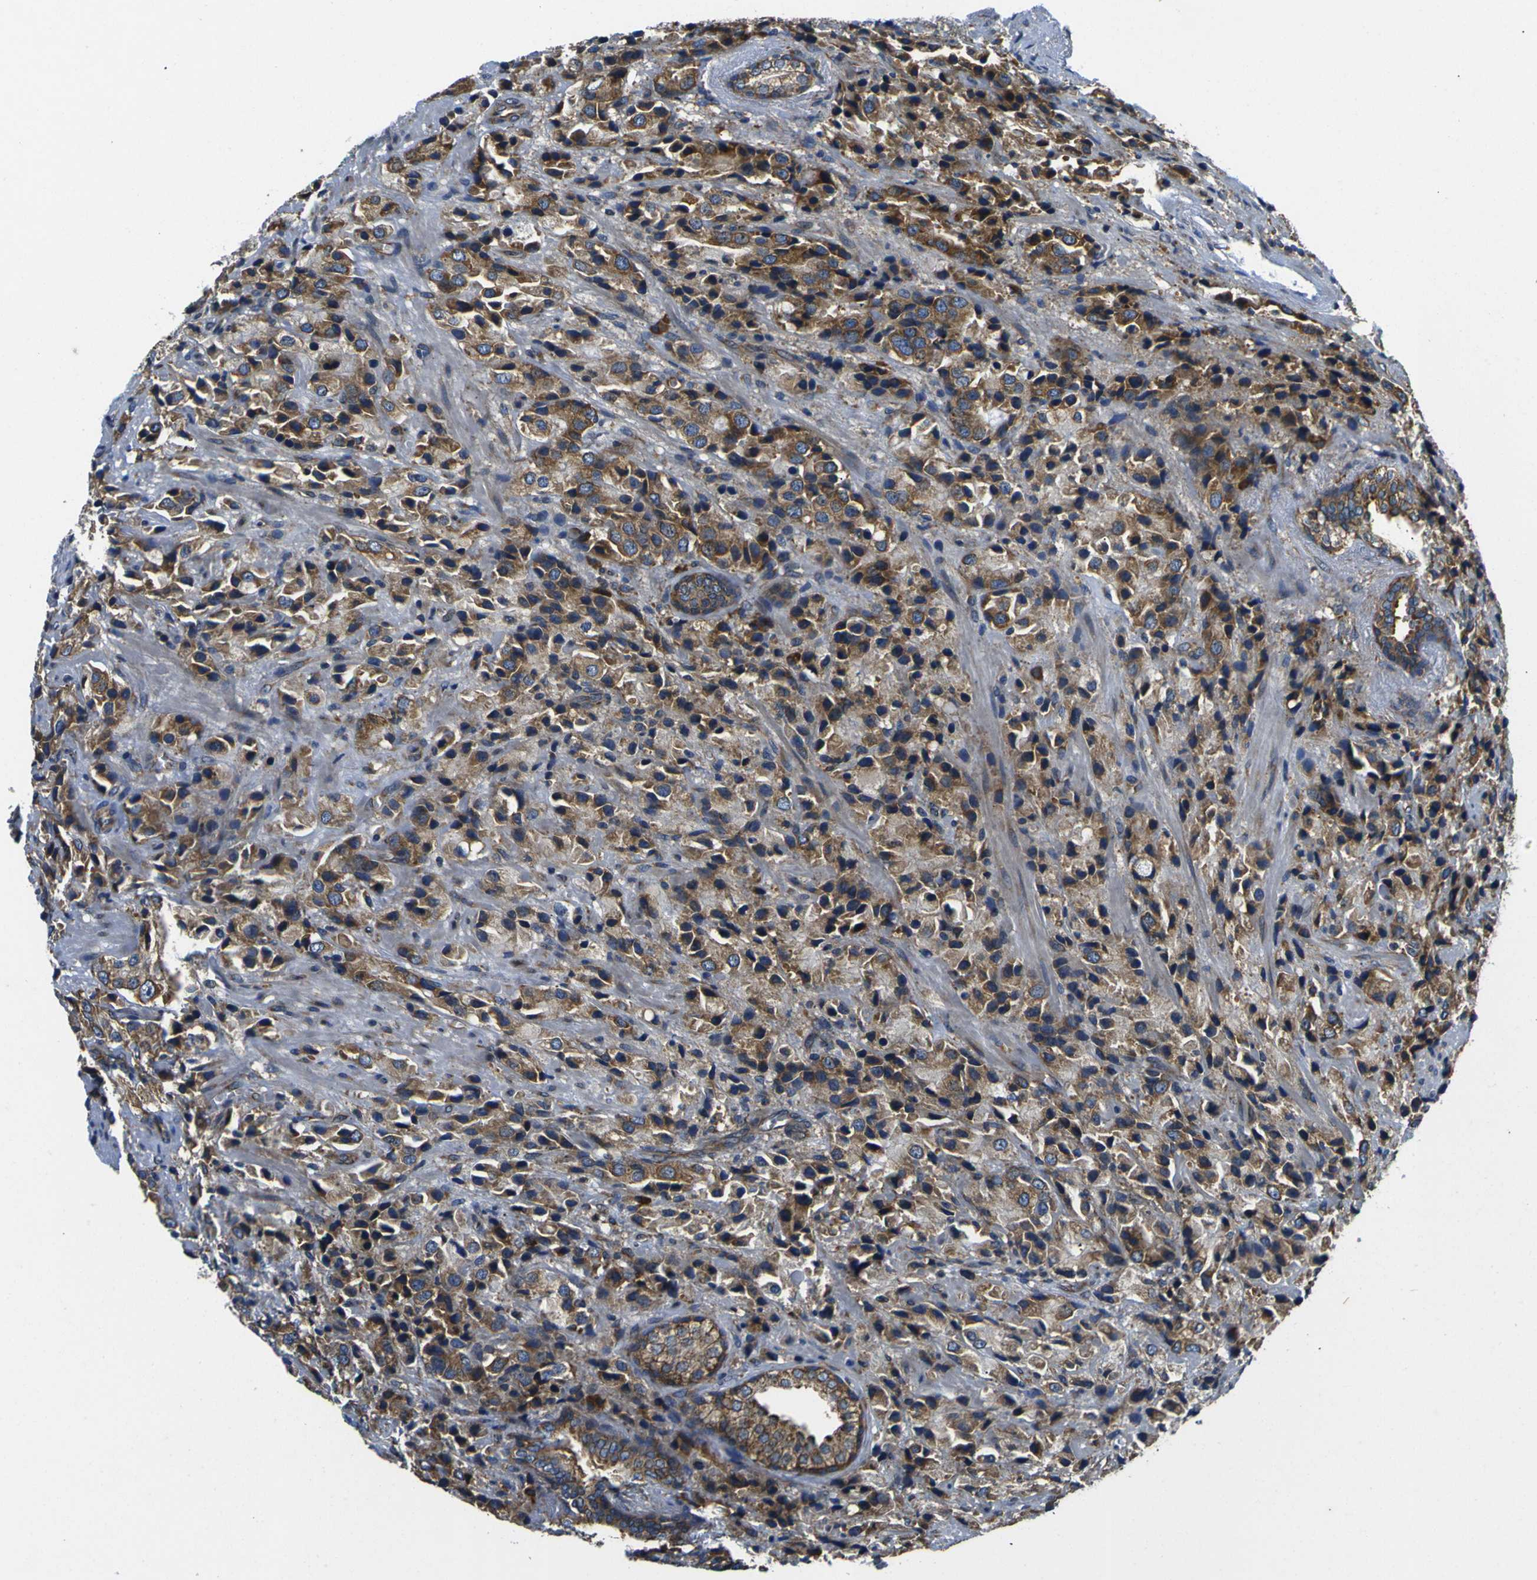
{"staining": {"intensity": "strong", "quantity": ">75%", "location": "cytoplasmic/membranous"}, "tissue": "prostate cancer", "cell_type": "Tumor cells", "image_type": "cancer", "snomed": [{"axis": "morphology", "description": "Adenocarcinoma, High grade"}, {"axis": "topography", "description": "Prostate"}], "caption": "Tumor cells demonstrate strong cytoplasmic/membranous expression in about >75% of cells in prostate cancer.", "gene": "RPSA", "patient": {"sex": "male", "age": 70}}